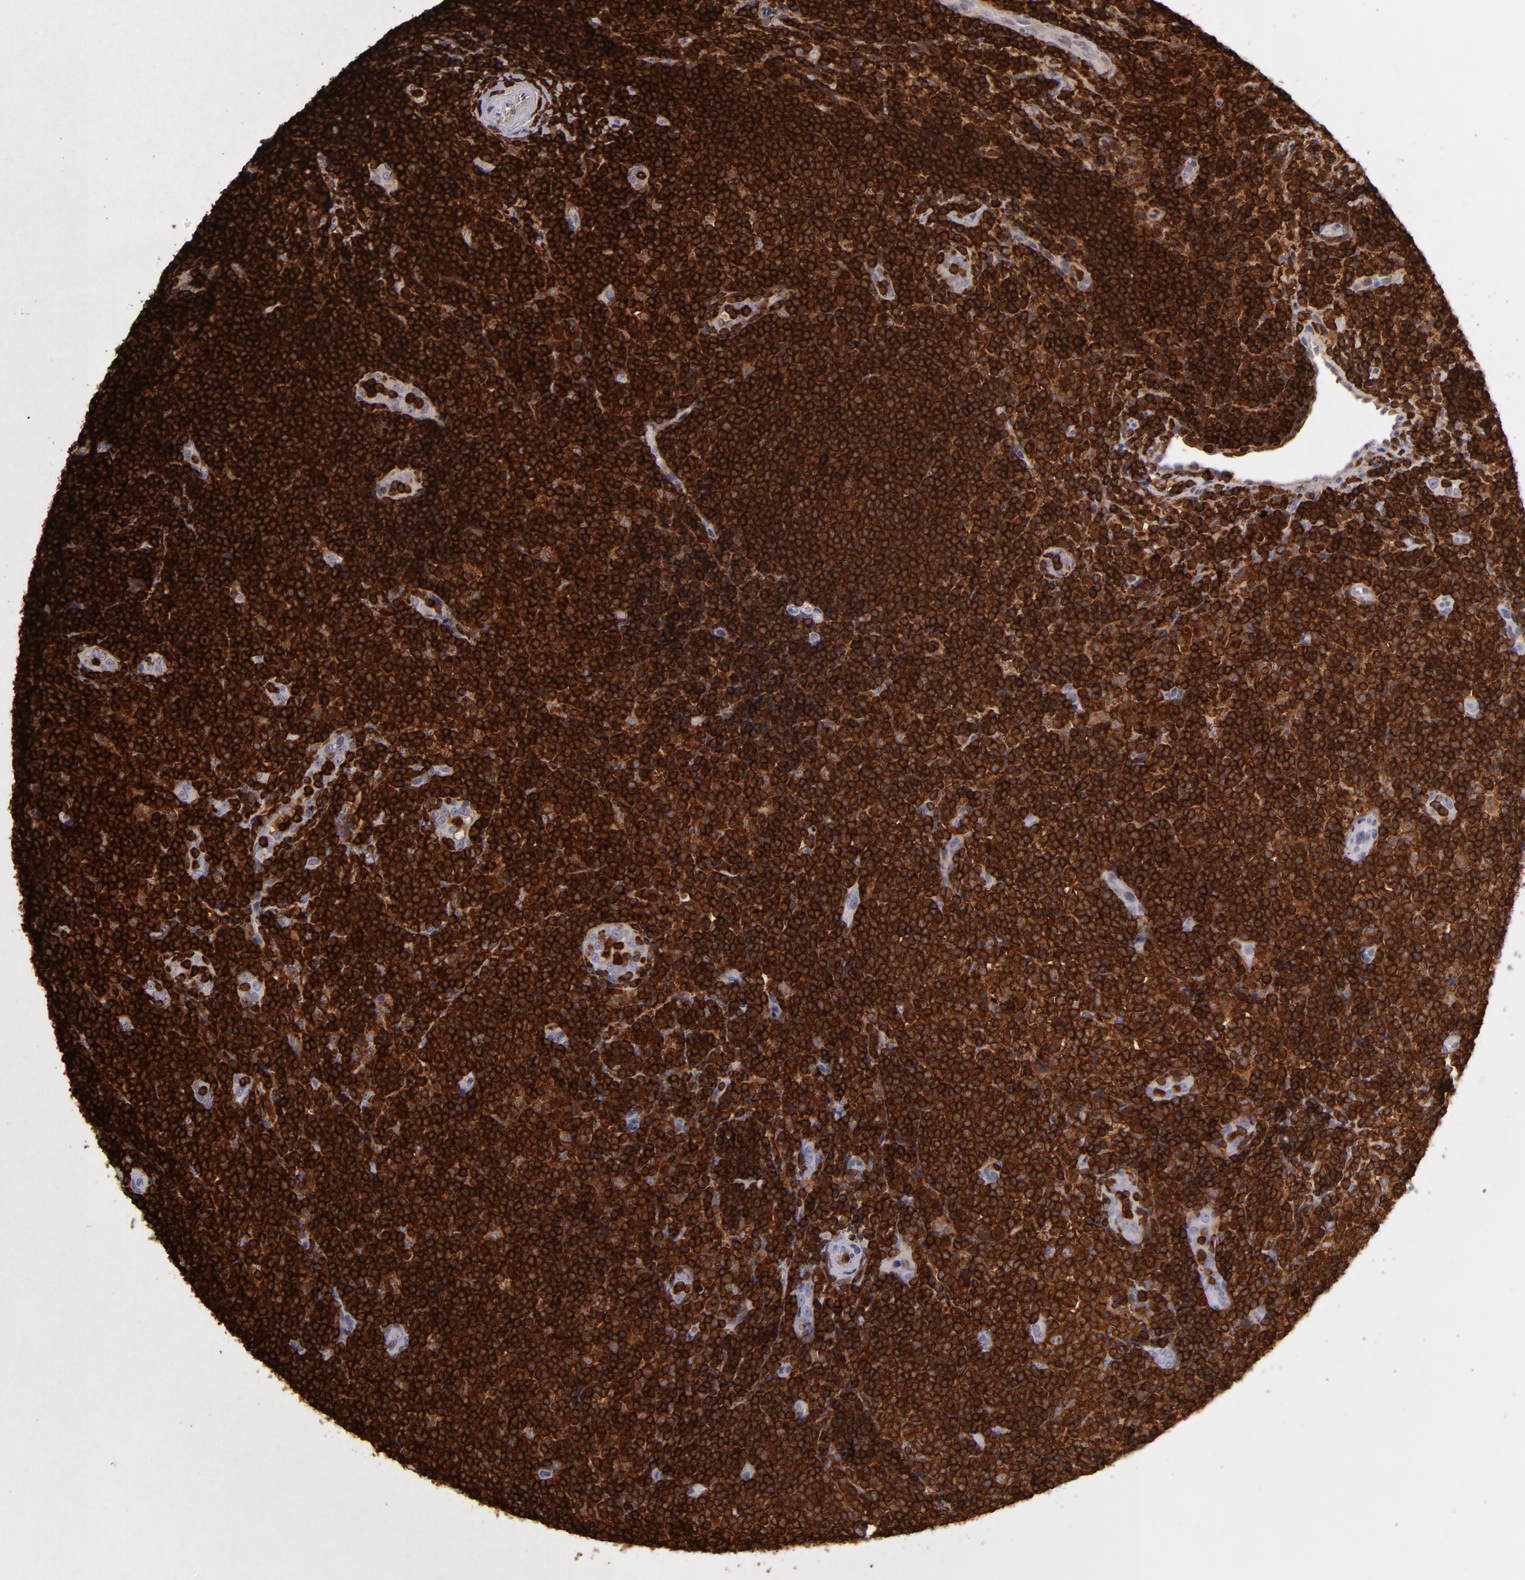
{"staining": {"intensity": "strong", "quantity": ">75%", "location": "cytoplasmic/membranous"}, "tissue": "lymphoma", "cell_type": "Tumor cells", "image_type": "cancer", "snomed": [{"axis": "morphology", "description": "Malignant lymphoma, non-Hodgkin's type, Low grade"}, {"axis": "topography", "description": "Lymph node"}], "caption": "Strong cytoplasmic/membranous protein staining is seen in approximately >75% of tumor cells in lymphoma.", "gene": "WAS", "patient": {"sex": "female", "age": 76}}